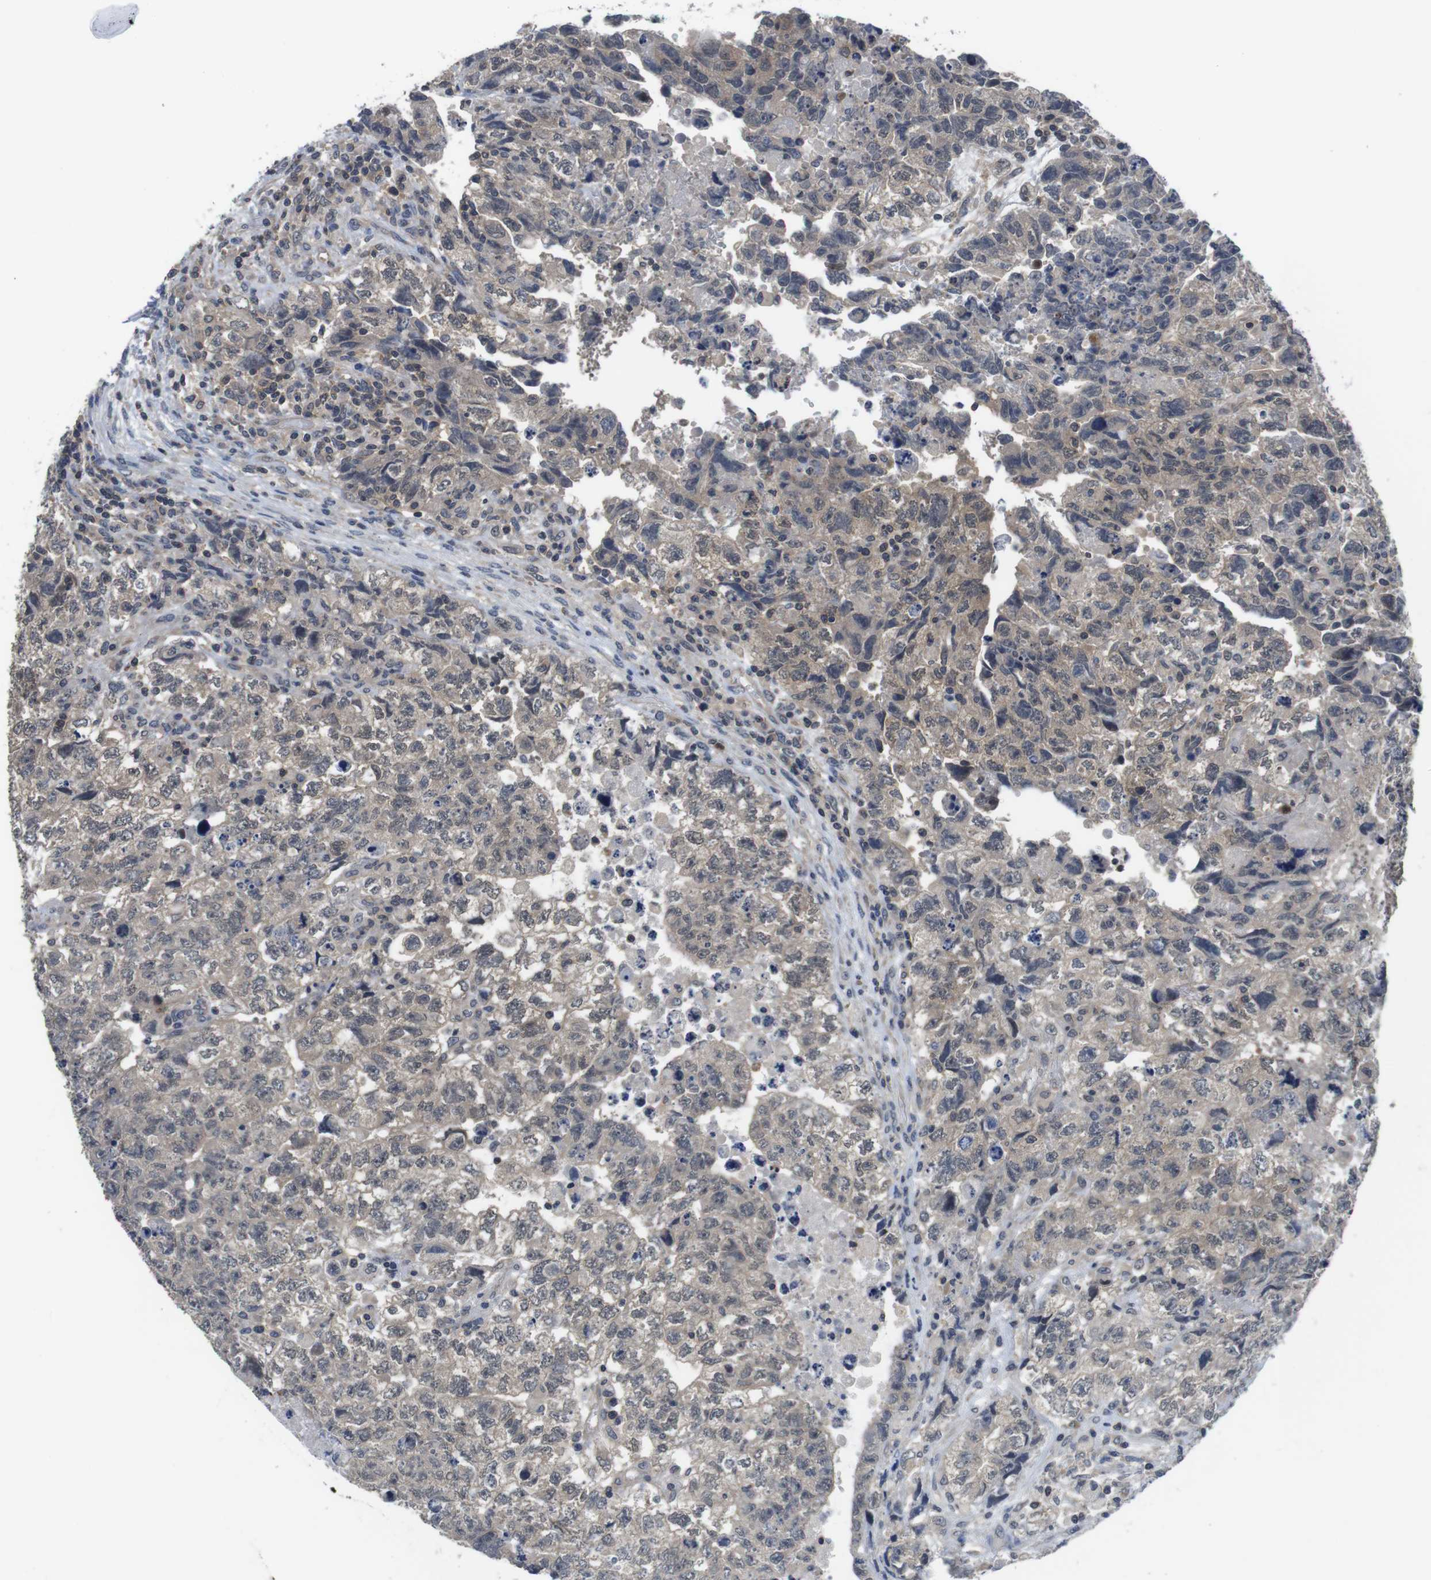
{"staining": {"intensity": "weak", "quantity": "25%-75%", "location": "cytoplasmic/membranous"}, "tissue": "testis cancer", "cell_type": "Tumor cells", "image_type": "cancer", "snomed": [{"axis": "morphology", "description": "Carcinoma, Embryonal, NOS"}, {"axis": "topography", "description": "Testis"}], "caption": "Embryonal carcinoma (testis) stained with a brown dye exhibits weak cytoplasmic/membranous positive positivity in approximately 25%-75% of tumor cells.", "gene": "FADD", "patient": {"sex": "male", "age": 36}}